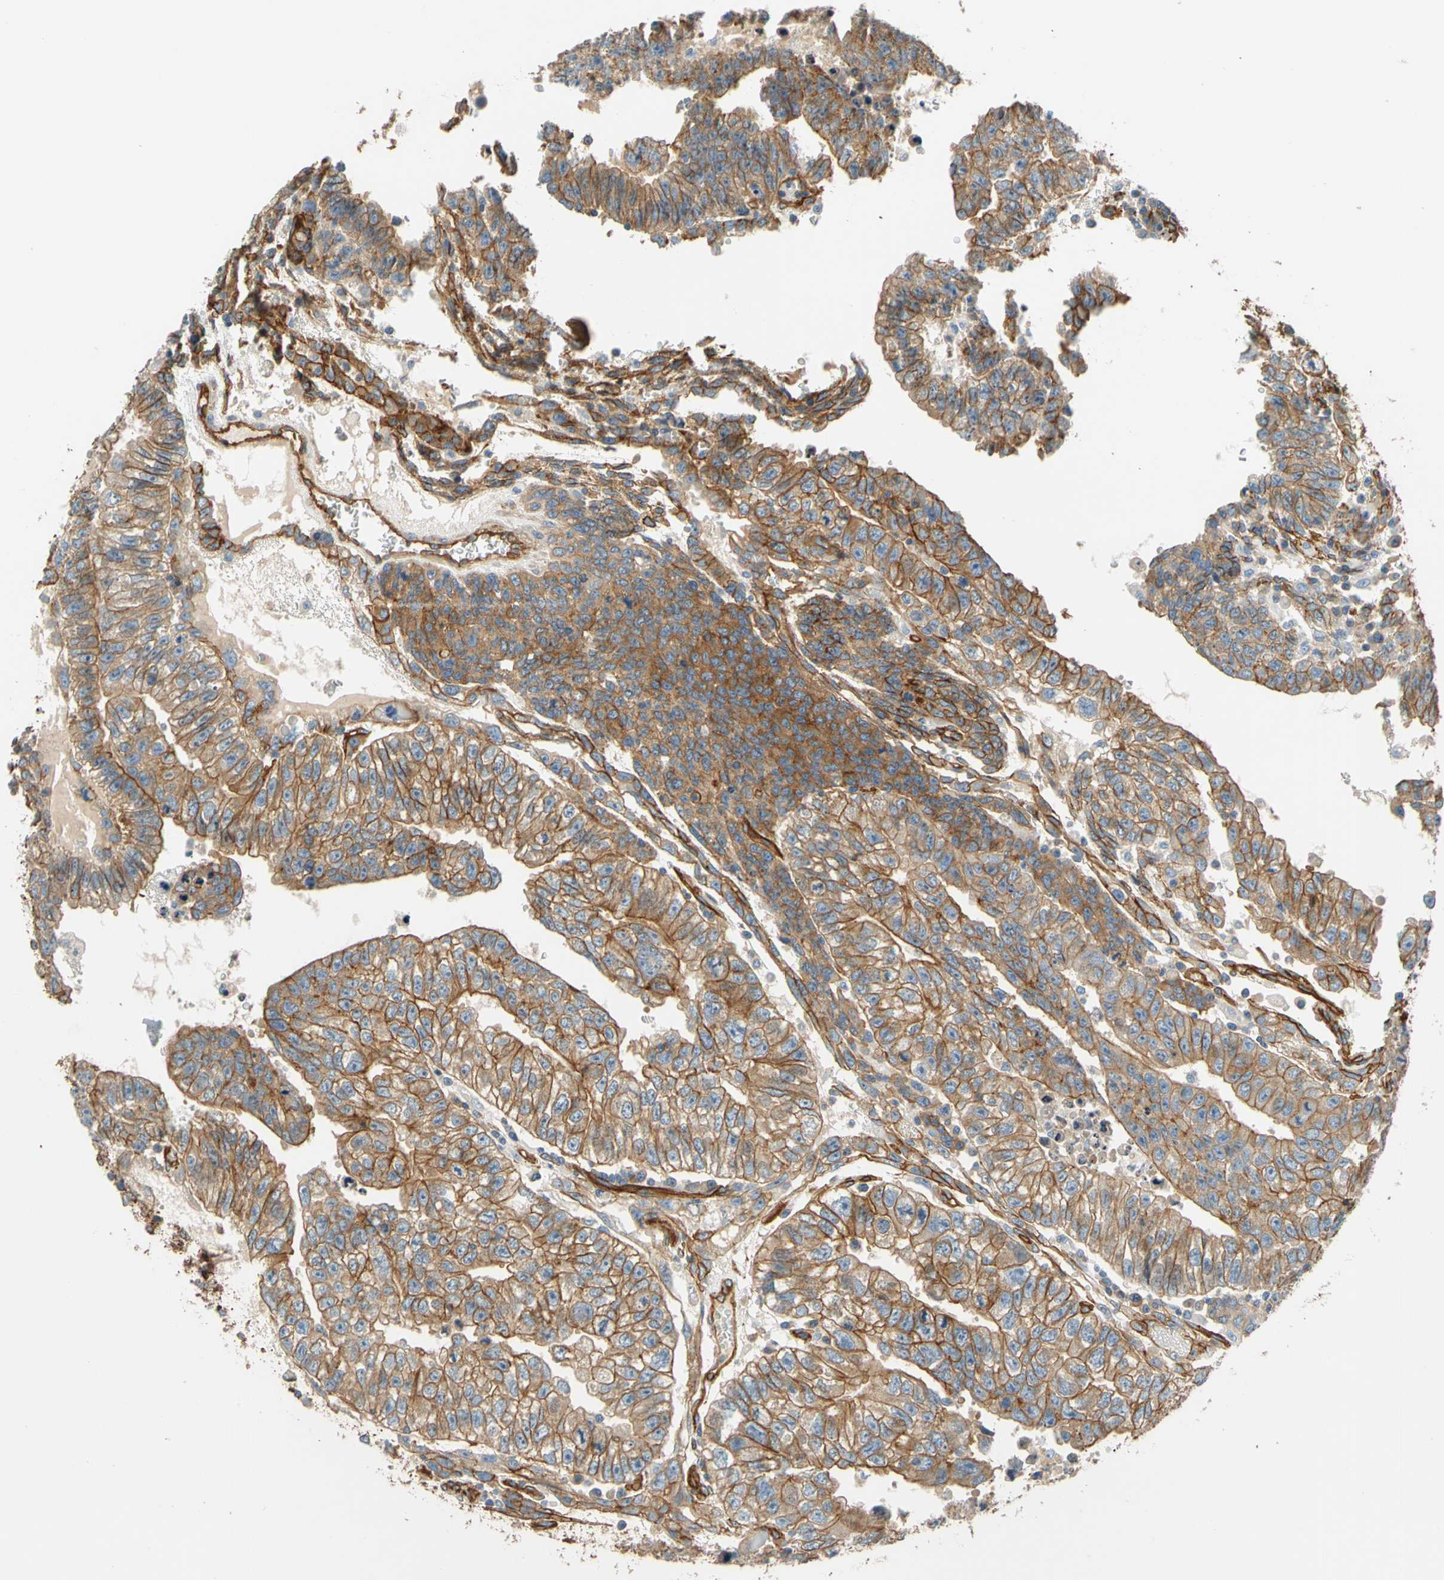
{"staining": {"intensity": "moderate", "quantity": ">75%", "location": "cytoplasmic/membranous"}, "tissue": "testis cancer", "cell_type": "Tumor cells", "image_type": "cancer", "snomed": [{"axis": "morphology", "description": "Seminoma, NOS"}, {"axis": "morphology", "description": "Carcinoma, Embryonal, NOS"}, {"axis": "topography", "description": "Testis"}], "caption": "Protein positivity by IHC exhibits moderate cytoplasmic/membranous expression in about >75% of tumor cells in testis cancer.", "gene": "SPTAN1", "patient": {"sex": "male", "age": 52}}